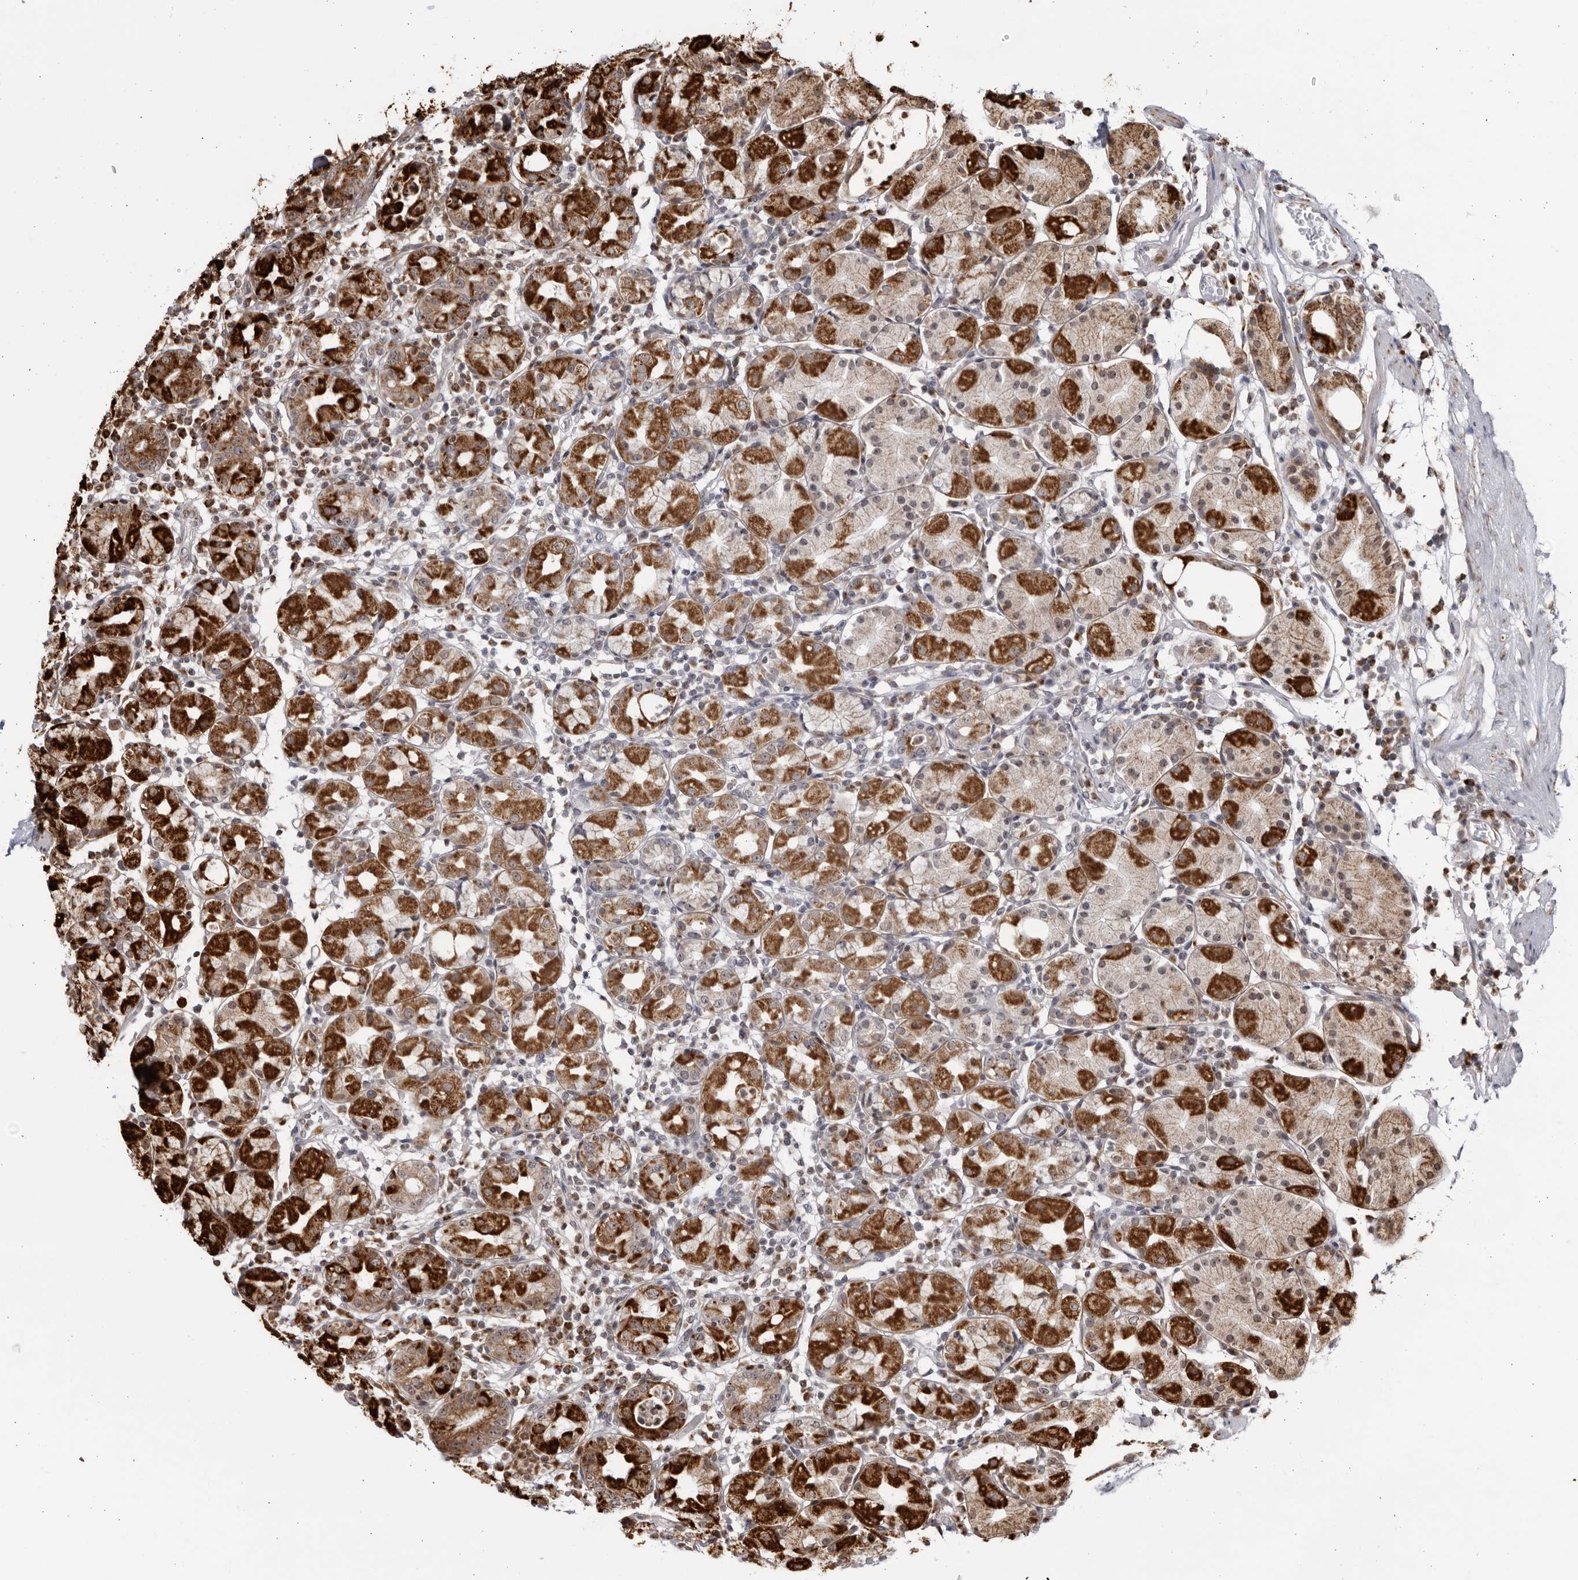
{"staining": {"intensity": "strong", "quantity": "25%-75%", "location": "cytoplasmic/membranous"}, "tissue": "stomach", "cell_type": "Glandular cells", "image_type": "normal", "snomed": [{"axis": "morphology", "description": "Normal tissue, NOS"}, {"axis": "topography", "description": "Stomach"}, {"axis": "topography", "description": "Stomach, lower"}], "caption": "Immunohistochemistry (IHC) staining of unremarkable stomach, which reveals high levels of strong cytoplasmic/membranous positivity in about 25%-75% of glandular cells indicating strong cytoplasmic/membranous protein expression. The staining was performed using DAB (brown) for protein detection and nuclei were counterstained in hematoxylin (blue).", "gene": "RBM34", "patient": {"sex": "female", "age": 75}}